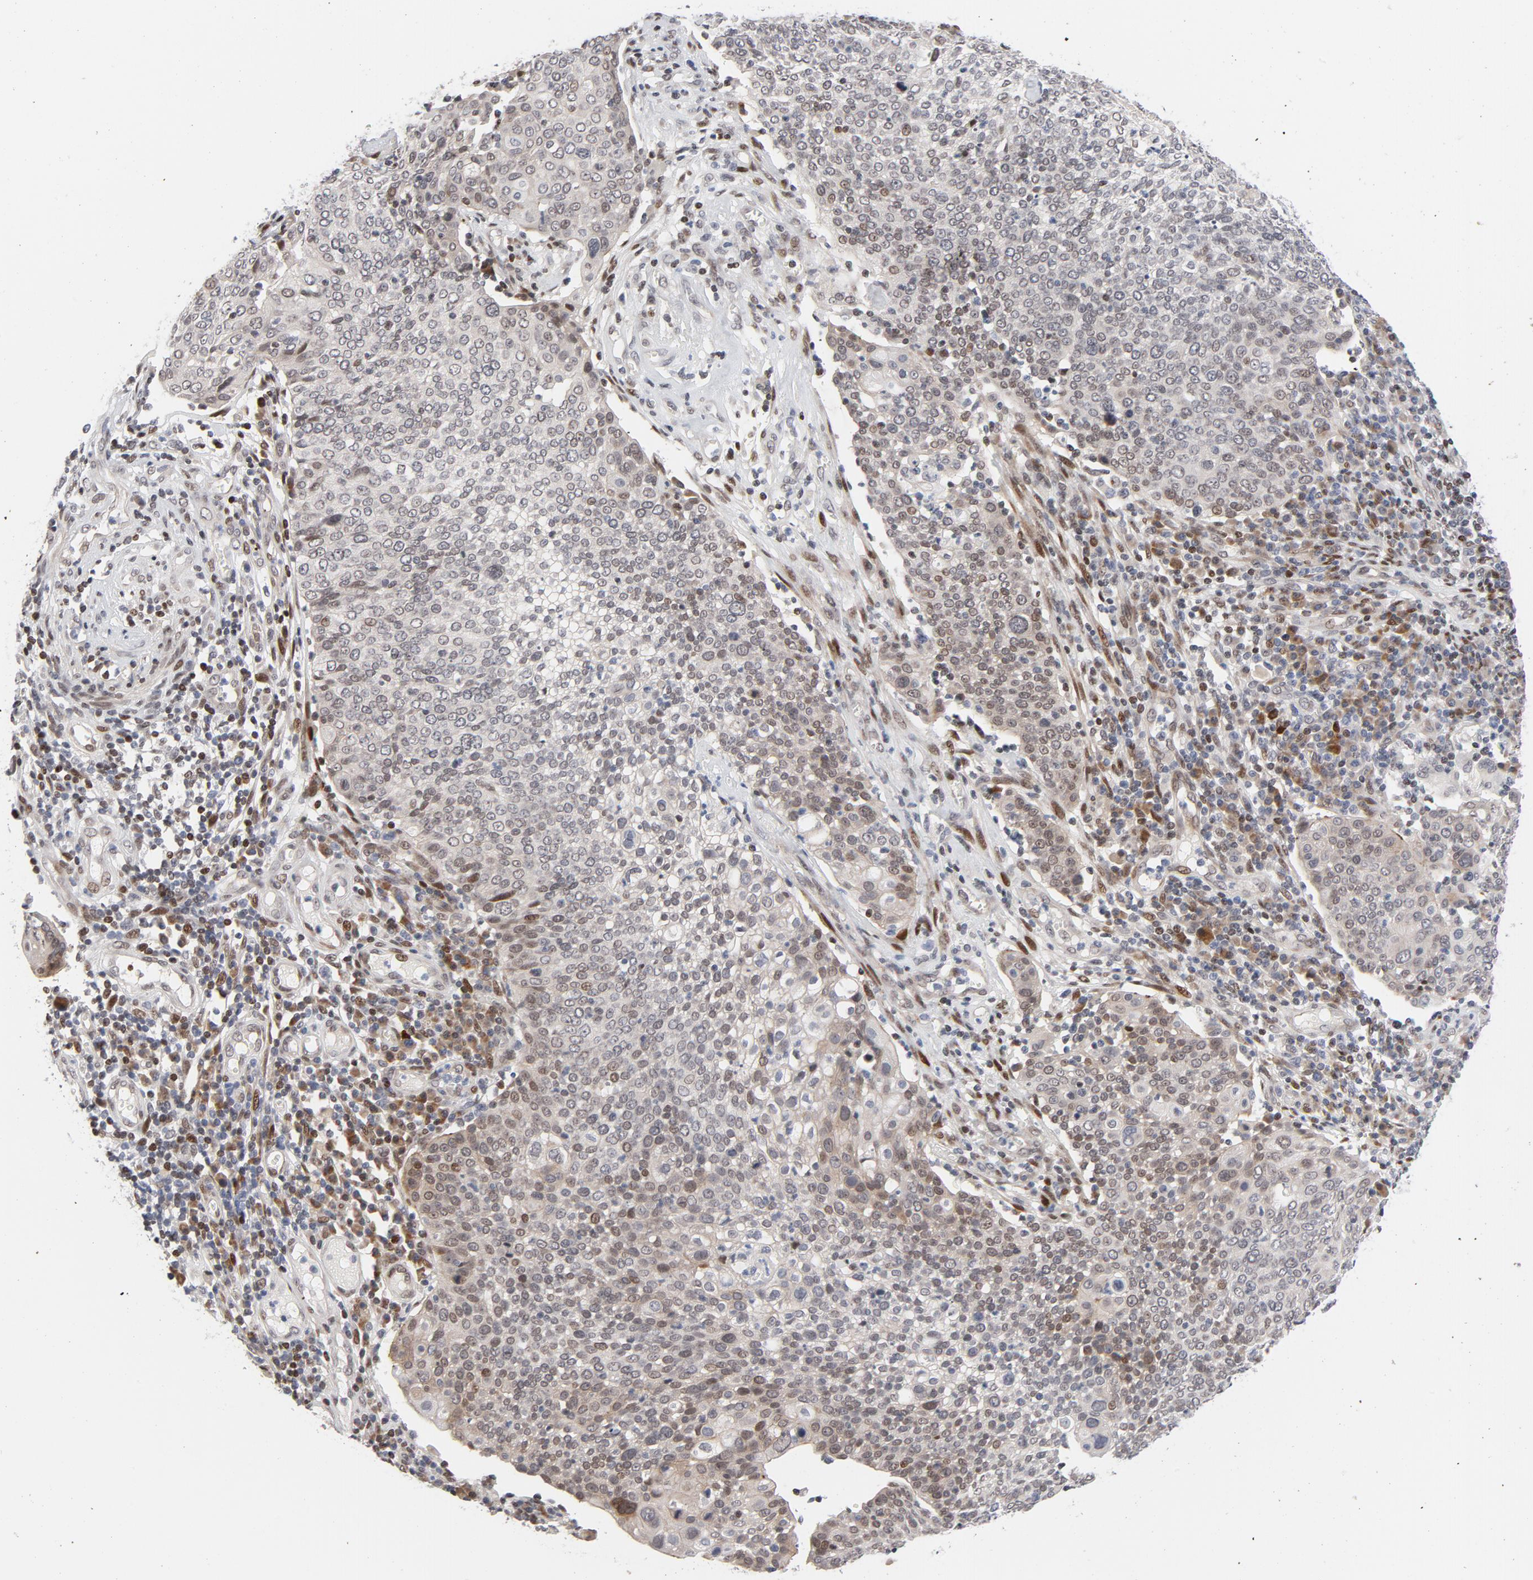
{"staining": {"intensity": "weak", "quantity": "25%-75%", "location": "nuclear"}, "tissue": "cervical cancer", "cell_type": "Tumor cells", "image_type": "cancer", "snomed": [{"axis": "morphology", "description": "Squamous cell carcinoma, NOS"}, {"axis": "topography", "description": "Cervix"}], "caption": "Brown immunohistochemical staining in cervical squamous cell carcinoma reveals weak nuclear expression in about 25%-75% of tumor cells.", "gene": "NFIC", "patient": {"sex": "female", "age": 40}}